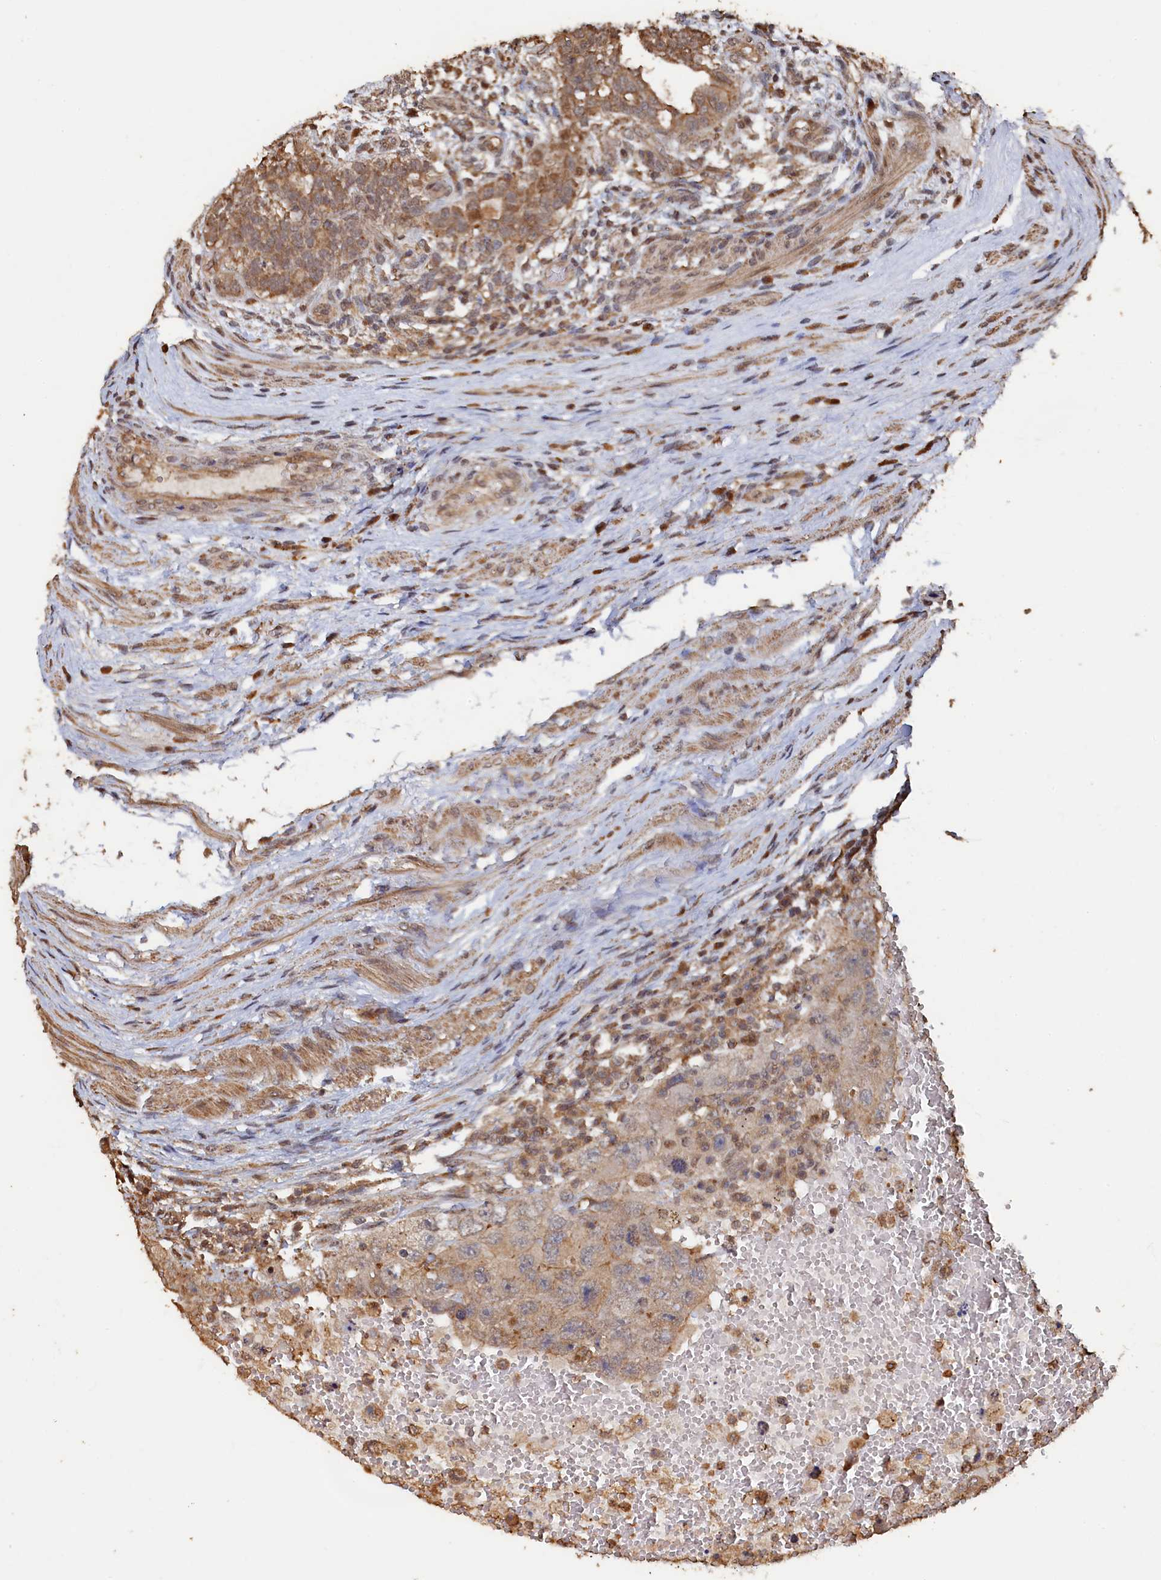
{"staining": {"intensity": "weak", "quantity": ">75%", "location": "cytoplasmic/membranous"}, "tissue": "testis cancer", "cell_type": "Tumor cells", "image_type": "cancer", "snomed": [{"axis": "morphology", "description": "Carcinoma, Embryonal, NOS"}, {"axis": "topography", "description": "Testis"}], "caption": "Immunohistochemical staining of human embryonal carcinoma (testis) shows low levels of weak cytoplasmic/membranous protein positivity in approximately >75% of tumor cells.", "gene": "PIGN", "patient": {"sex": "male", "age": 26}}